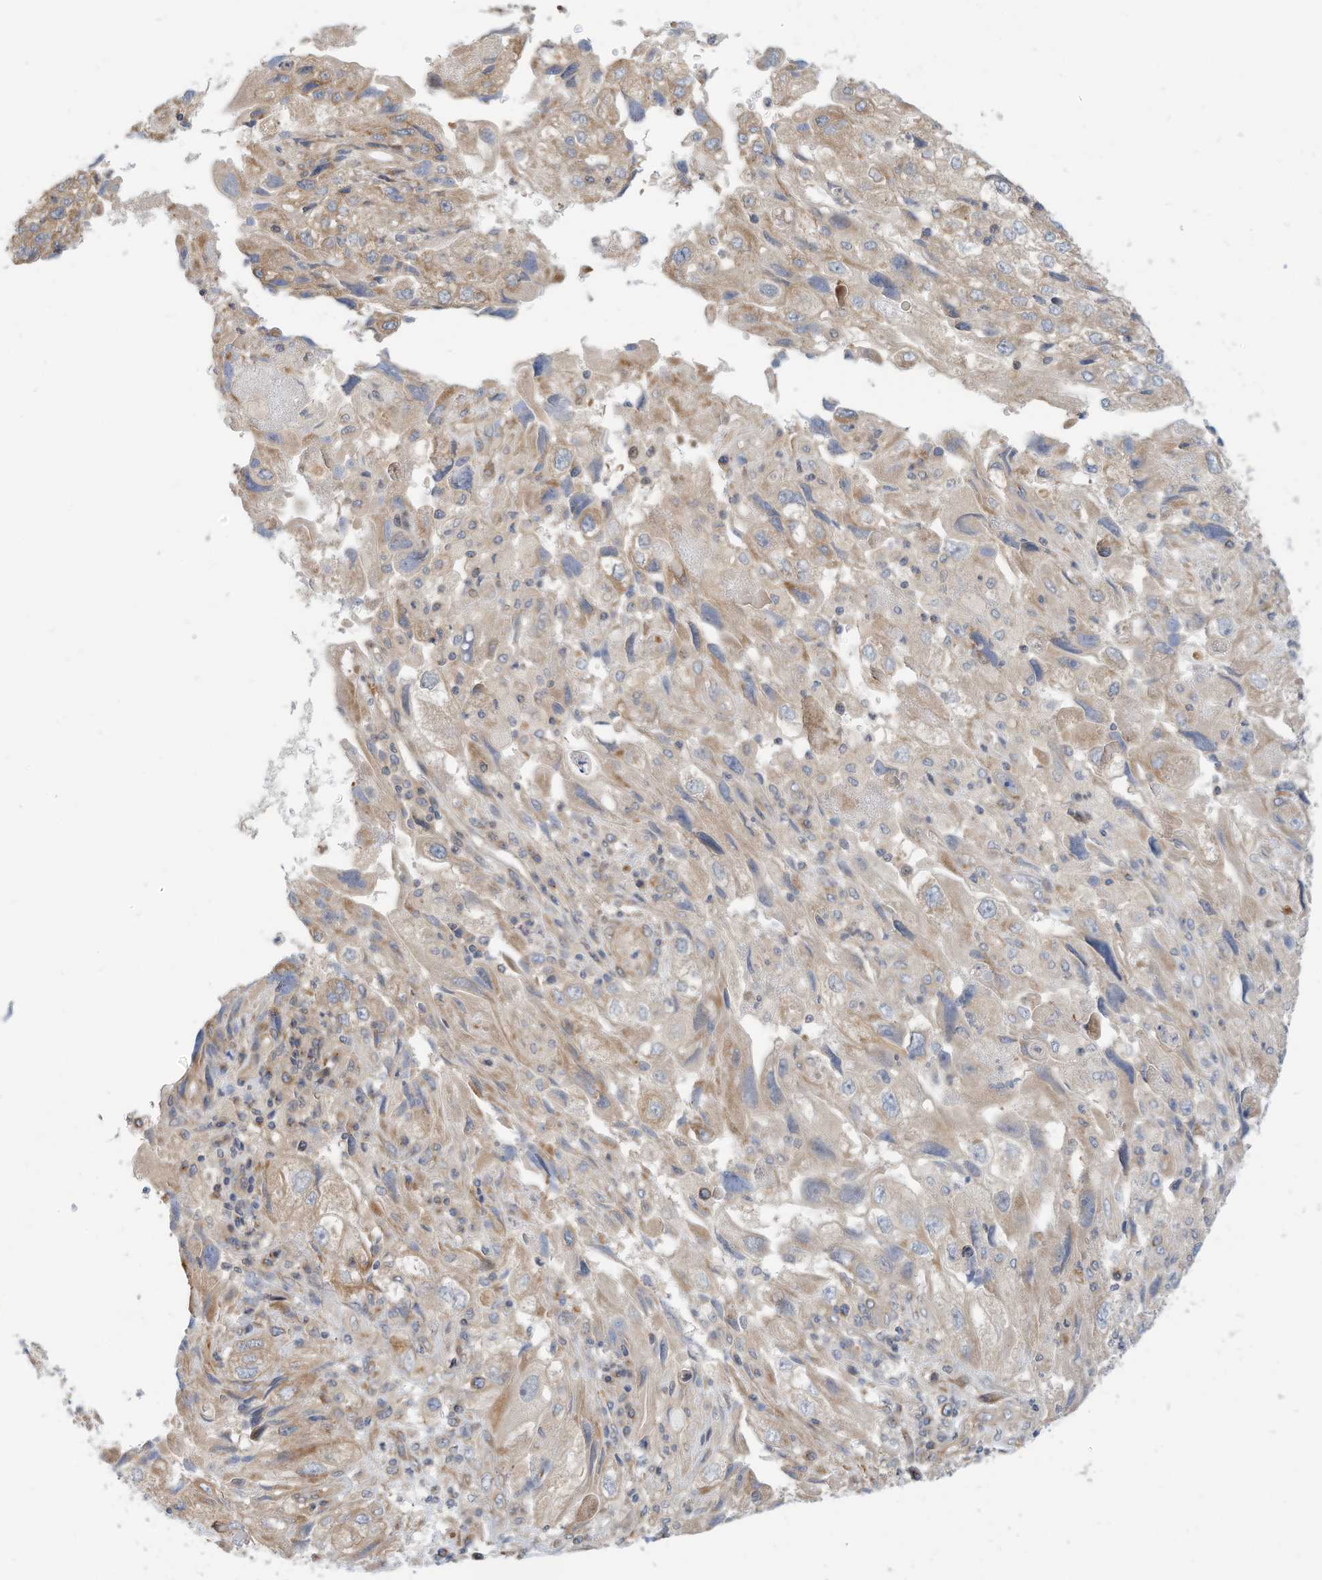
{"staining": {"intensity": "weak", "quantity": "25%-75%", "location": "cytoplasmic/membranous"}, "tissue": "endometrial cancer", "cell_type": "Tumor cells", "image_type": "cancer", "snomed": [{"axis": "morphology", "description": "Adenocarcinoma, NOS"}, {"axis": "topography", "description": "Endometrium"}], "caption": "Endometrial cancer (adenocarcinoma) stained with DAB (3,3'-diaminobenzidine) immunohistochemistry (IHC) shows low levels of weak cytoplasmic/membranous staining in approximately 25%-75% of tumor cells.", "gene": "OFD1", "patient": {"sex": "female", "age": 49}}